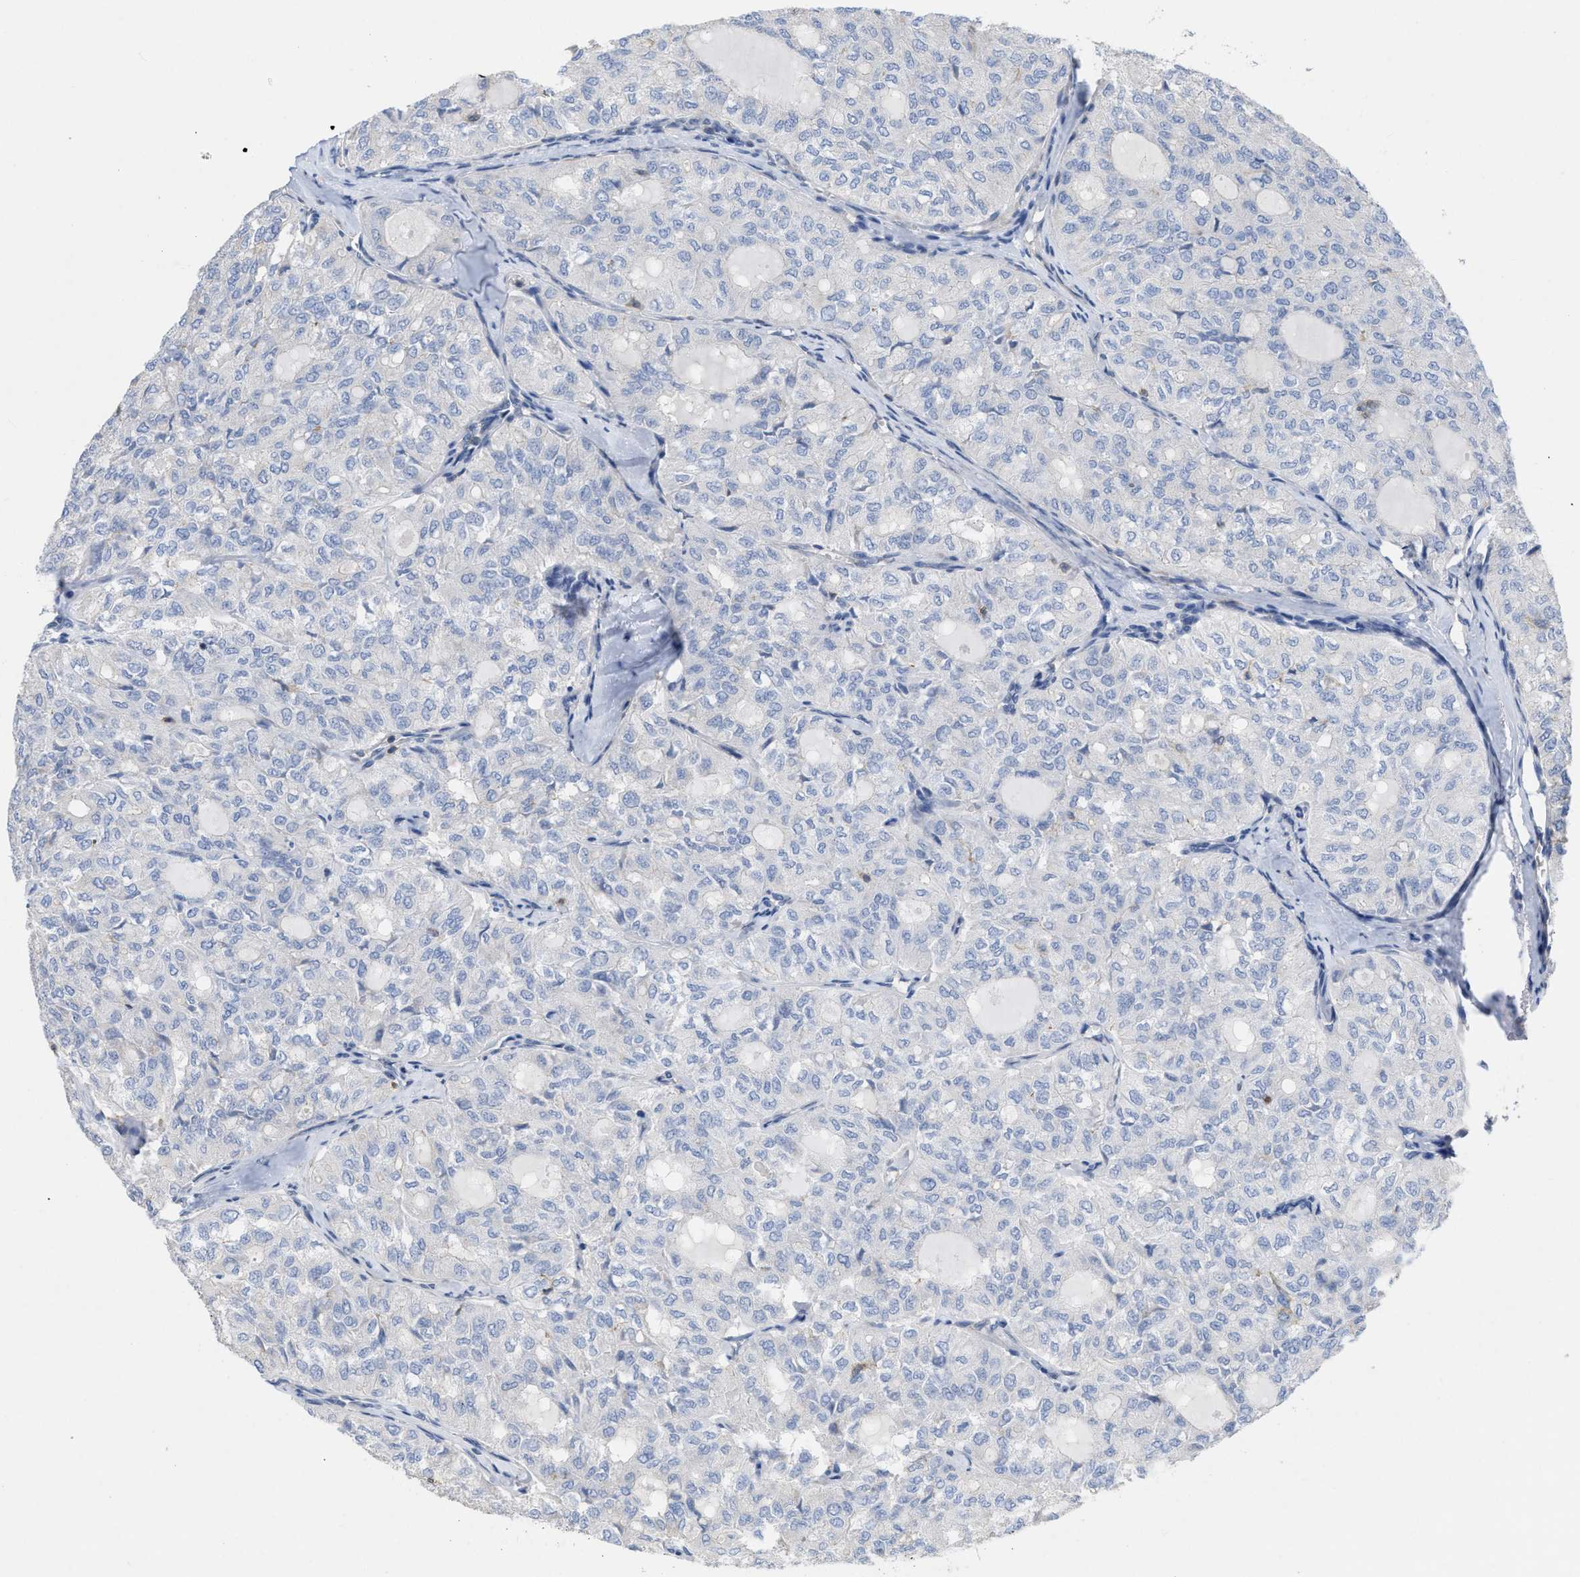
{"staining": {"intensity": "negative", "quantity": "none", "location": "none"}, "tissue": "thyroid cancer", "cell_type": "Tumor cells", "image_type": "cancer", "snomed": [{"axis": "morphology", "description": "Follicular adenoma carcinoma, NOS"}, {"axis": "topography", "description": "Thyroid gland"}], "caption": "High magnification brightfield microscopy of thyroid cancer (follicular adenoma carcinoma) stained with DAB (brown) and counterstained with hematoxylin (blue): tumor cells show no significant expression.", "gene": "TMEM131", "patient": {"sex": "male", "age": 75}}